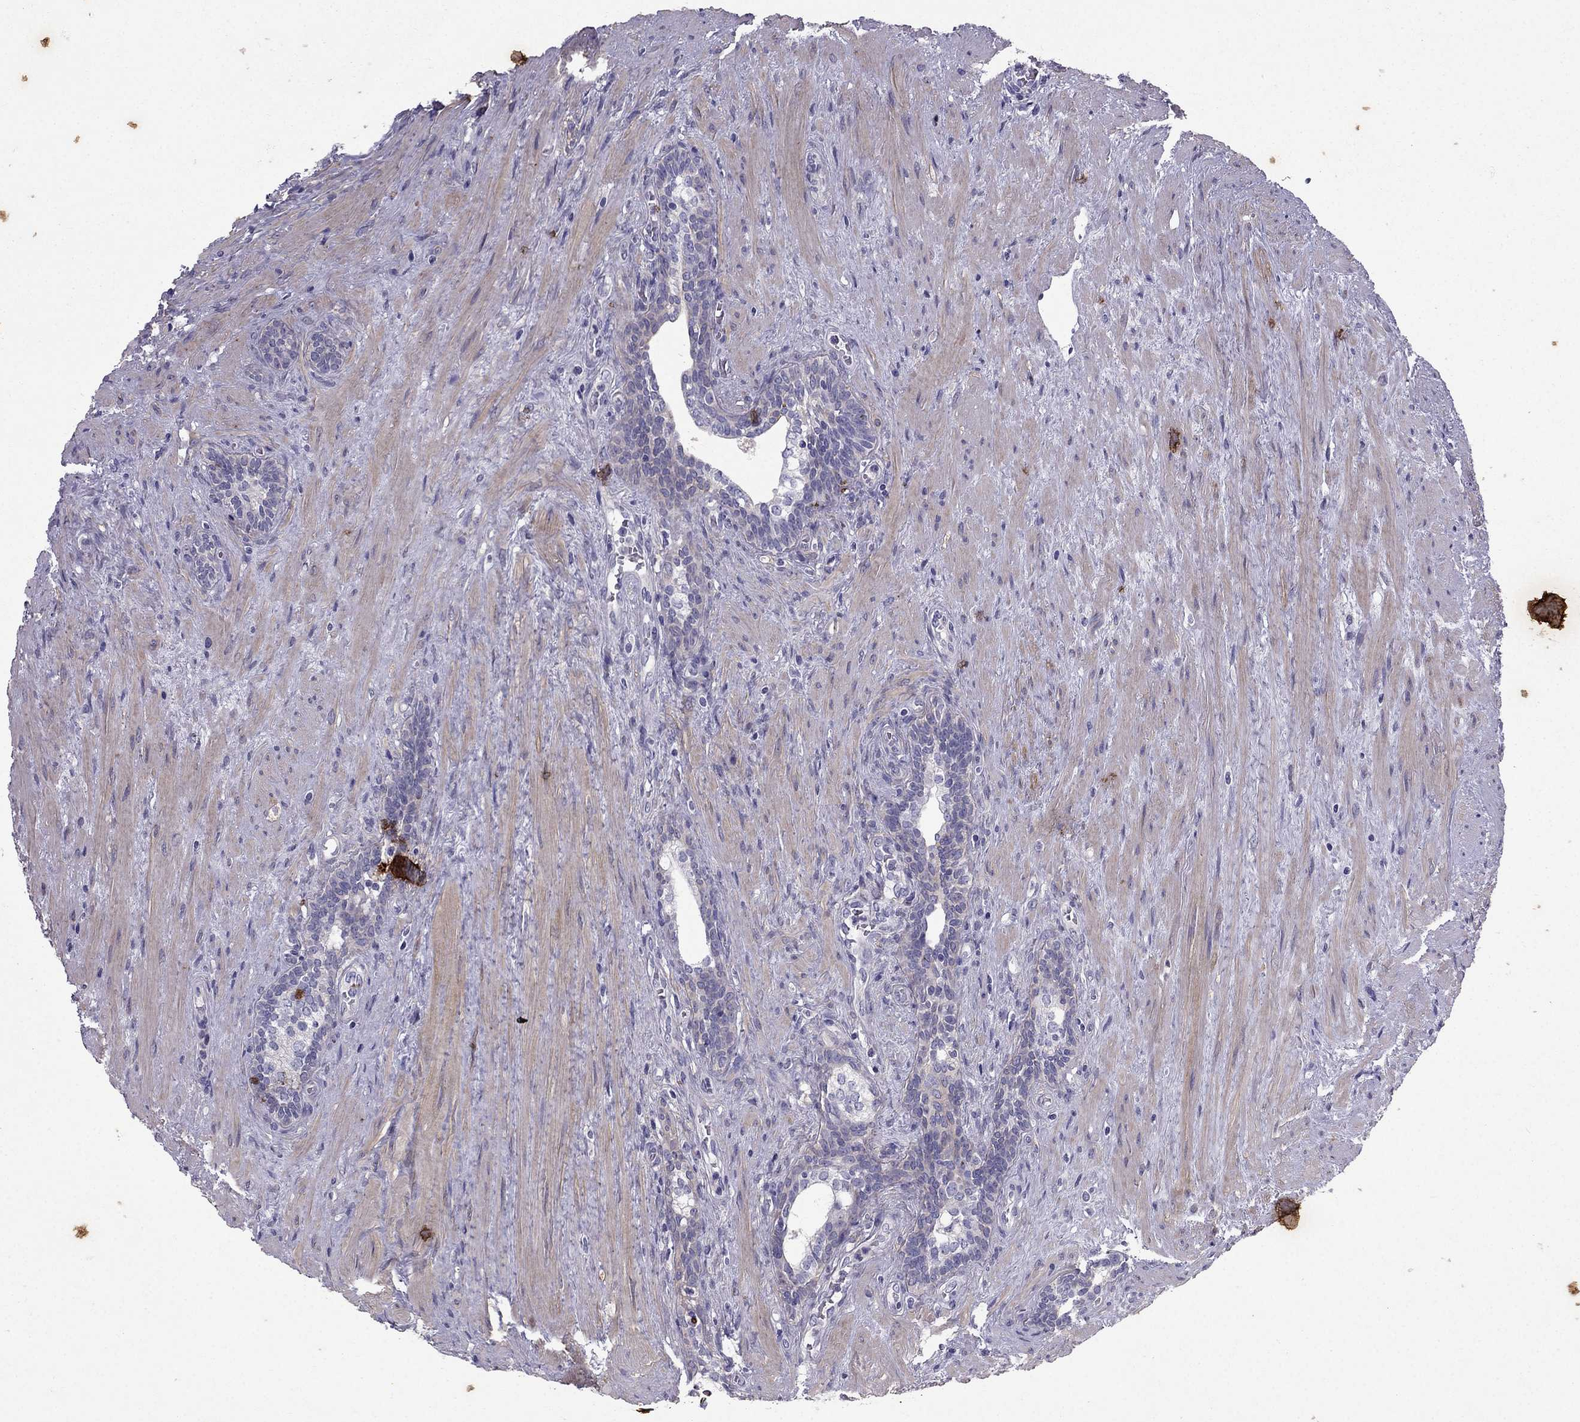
{"staining": {"intensity": "negative", "quantity": "none", "location": "none"}, "tissue": "prostate cancer", "cell_type": "Tumor cells", "image_type": "cancer", "snomed": [{"axis": "morphology", "description": "Adenocarcinoma, NOS"}, {"axis": "morphology", "description": "Adenocarcinoma, High grade"}, {"axis": "topography", "description": "Prostate"}], "caption": "There is no significant positivity in tumor cells of prostate cancer.", "gene": "SYT5", "patient": {"sex": "male", "age": 61}}